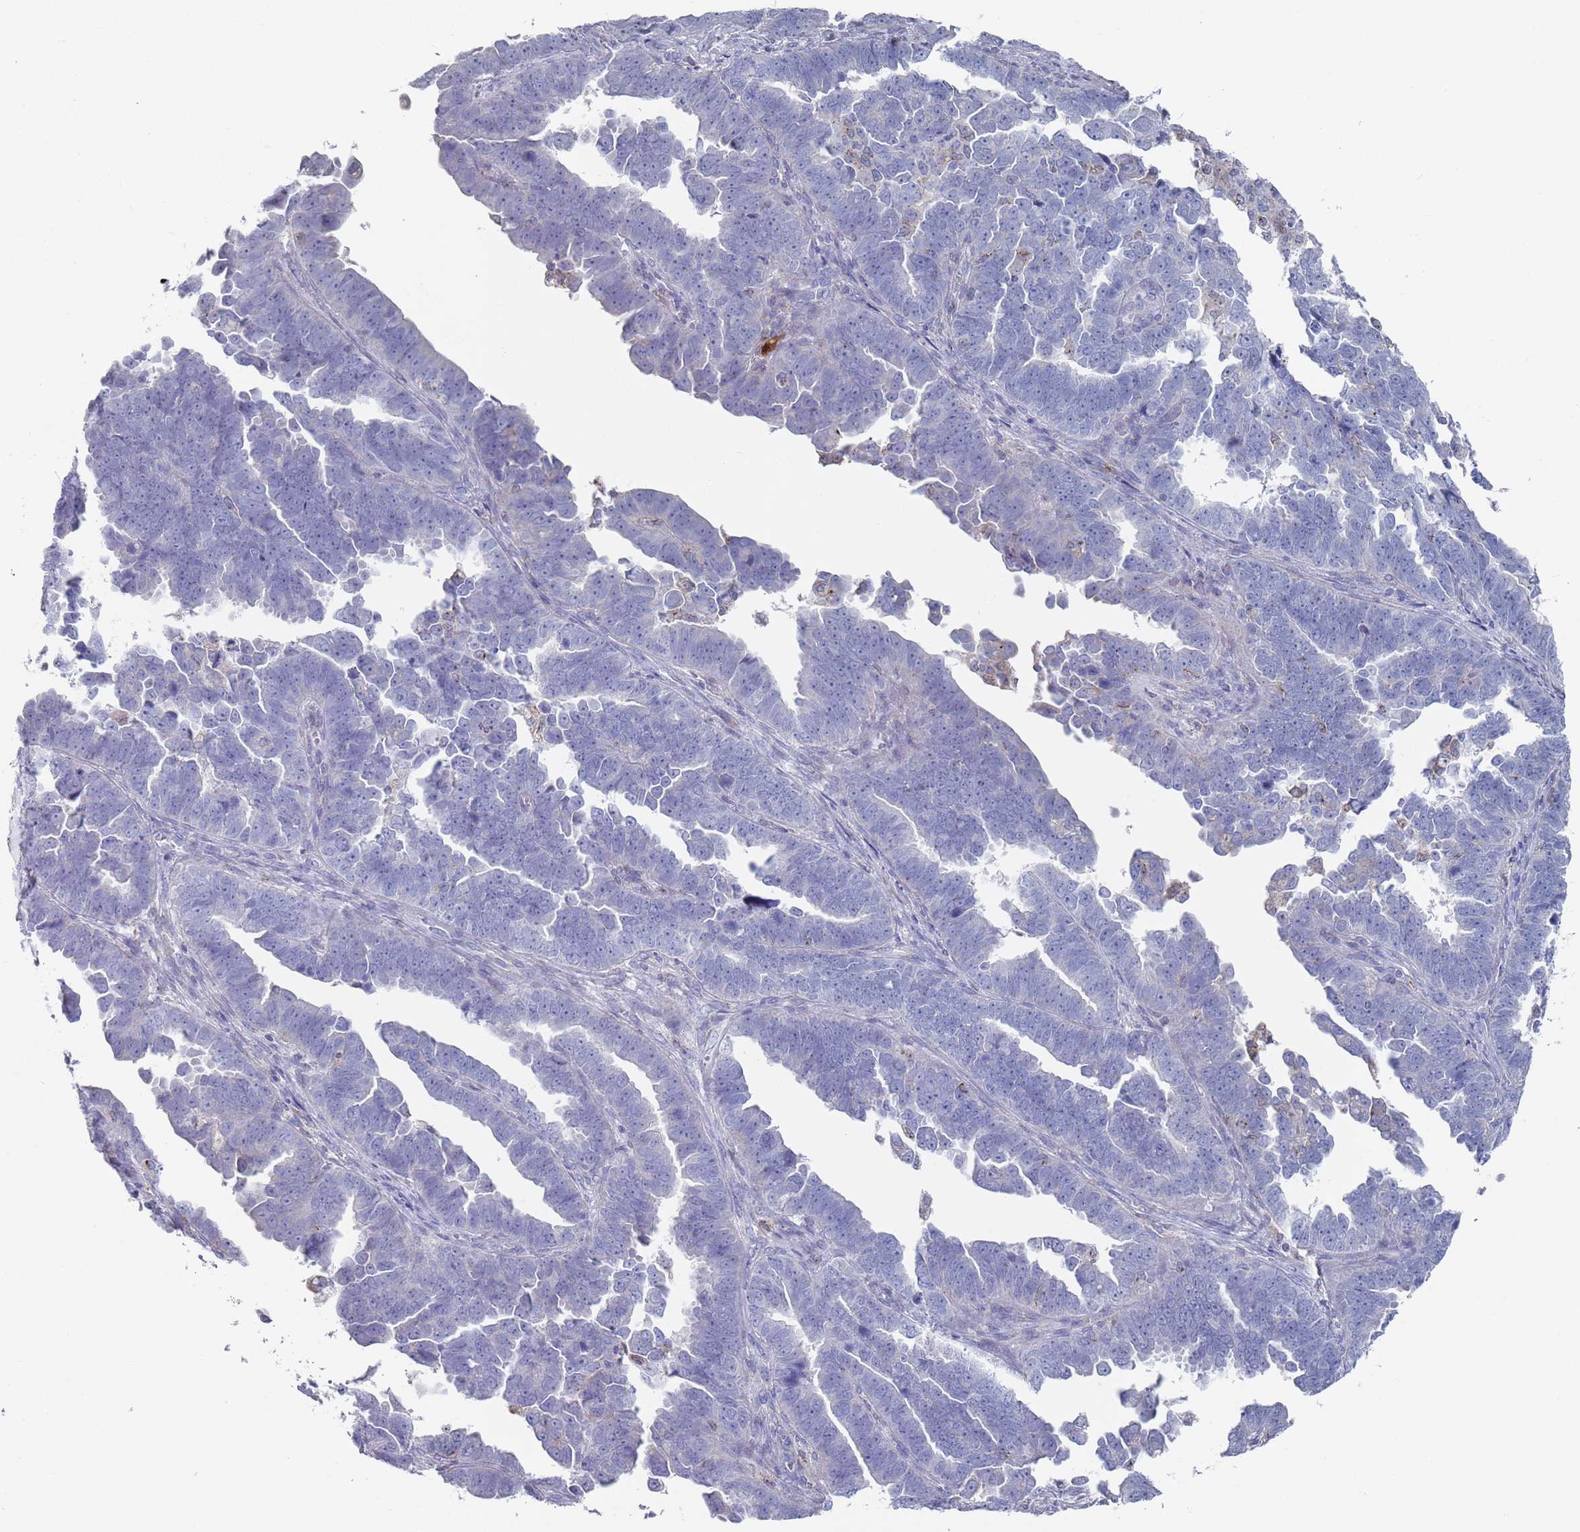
{"staining": {"intensity": "negative", "quantity": "none", "location": "none"}, "tissue": "endometrial cancer", "cell_type": "Tumor cells", "image_type": "cancer", "snomed": [{"axis": "morphology", "description": "Adenocarcinoma, NOS"}, {"axis": "topography", "description": "Endometrium"}], "caption": "This is an immunohistochemistry micrograph of endometrial adenocarcinoma. There is no staining in tumor cells.", "gene": "MAT1A", "patient": {"sex": "female", "age": 75}}